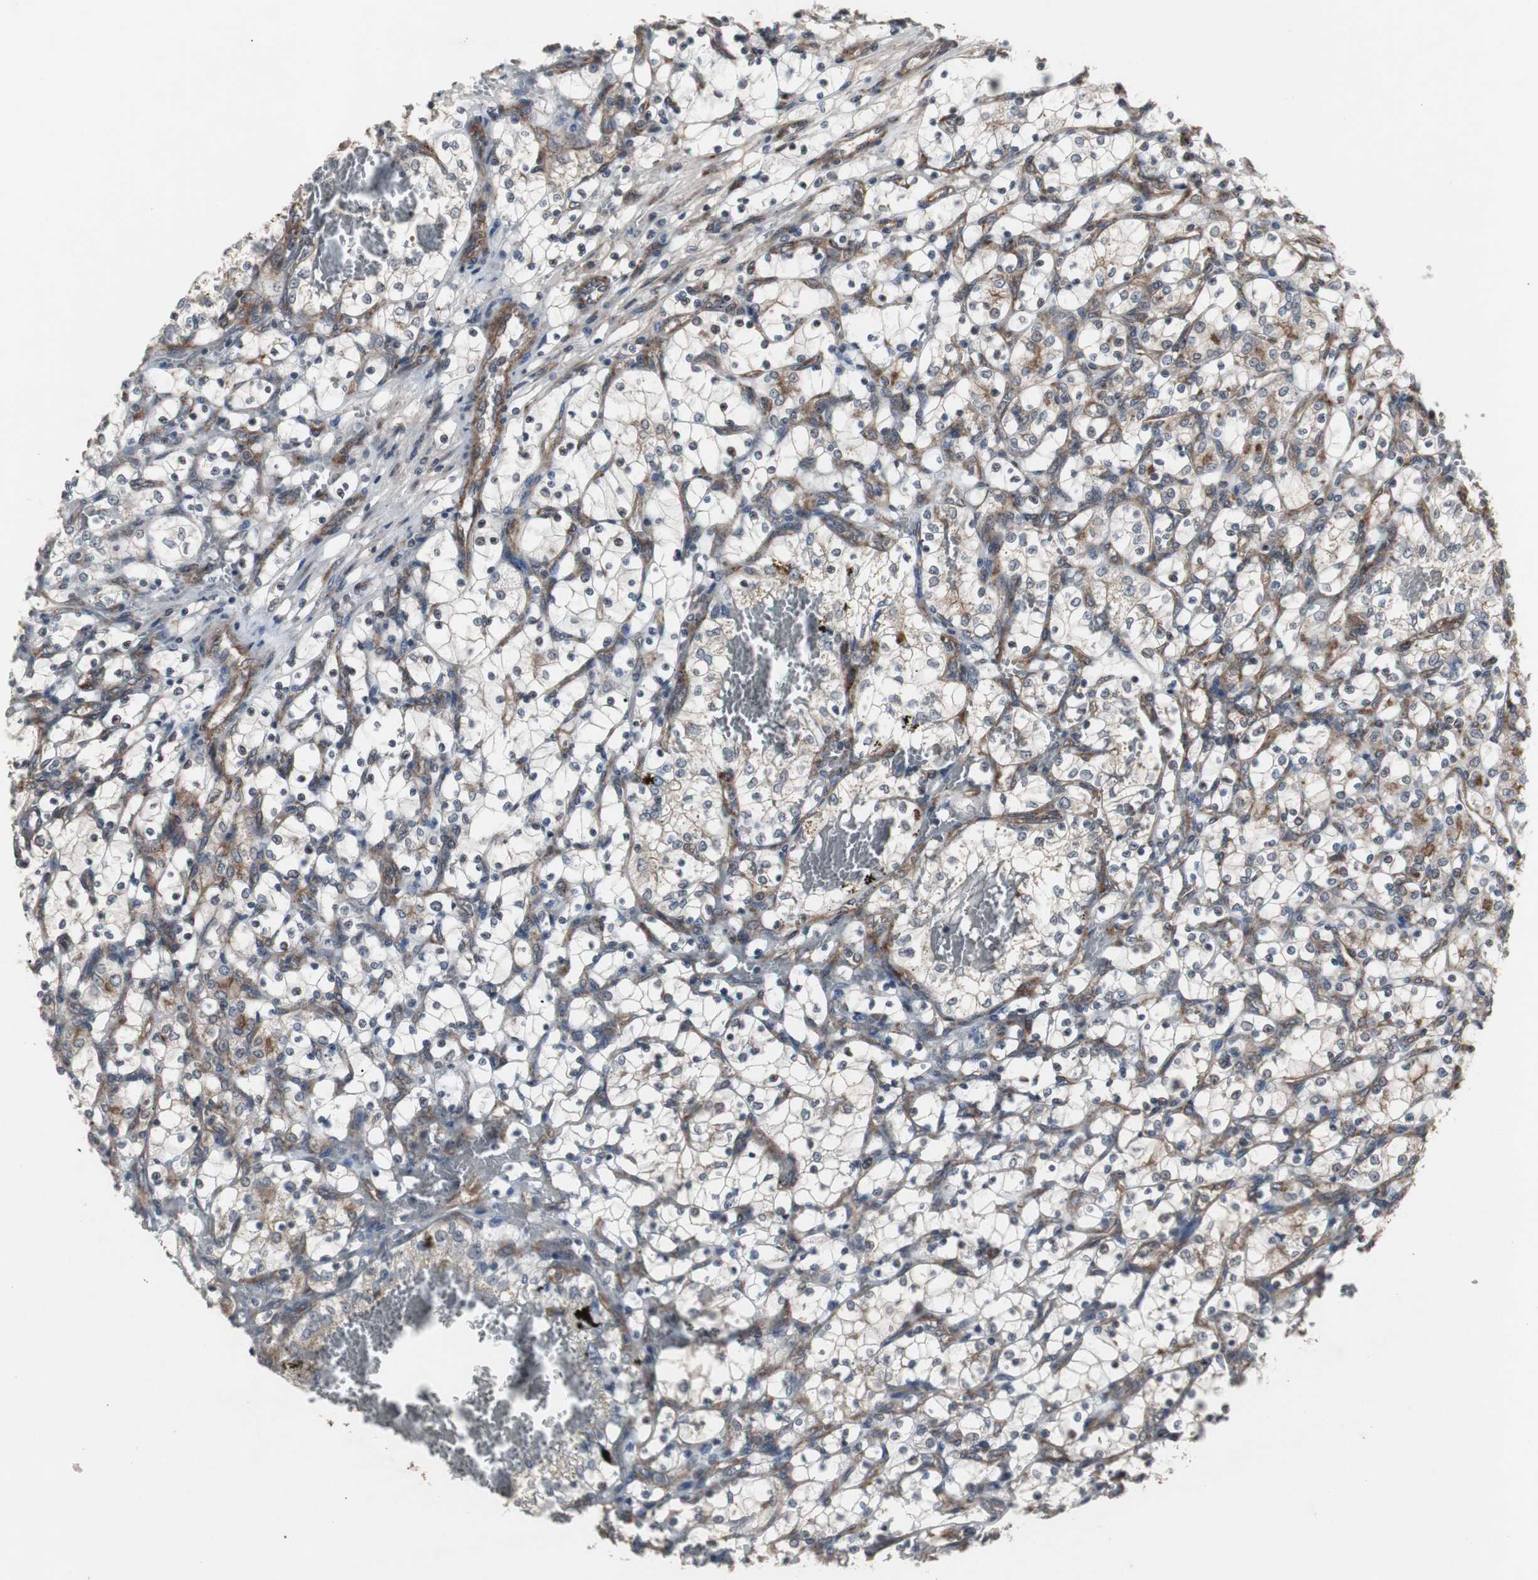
{"staining": {"intensity": "negative", "quantity": "none", "location": "none"}, "tissue": "renal cancer", "cell_type": "Tumor cells", "image_type": "cancer", "snomed": [{"axis": "morphology", "description": "Adenocarcinoma, NOS"}, {"axis": "topography", "description": "Kidney"}], "caption": "Immunohistochemistry (IHC) micrograph of human renal cancer stained for a protein (brown), which exhibits no expression in tumor cells.", "gene": "ATP2B2", "patient": {"sex": "female", "age": 69}}